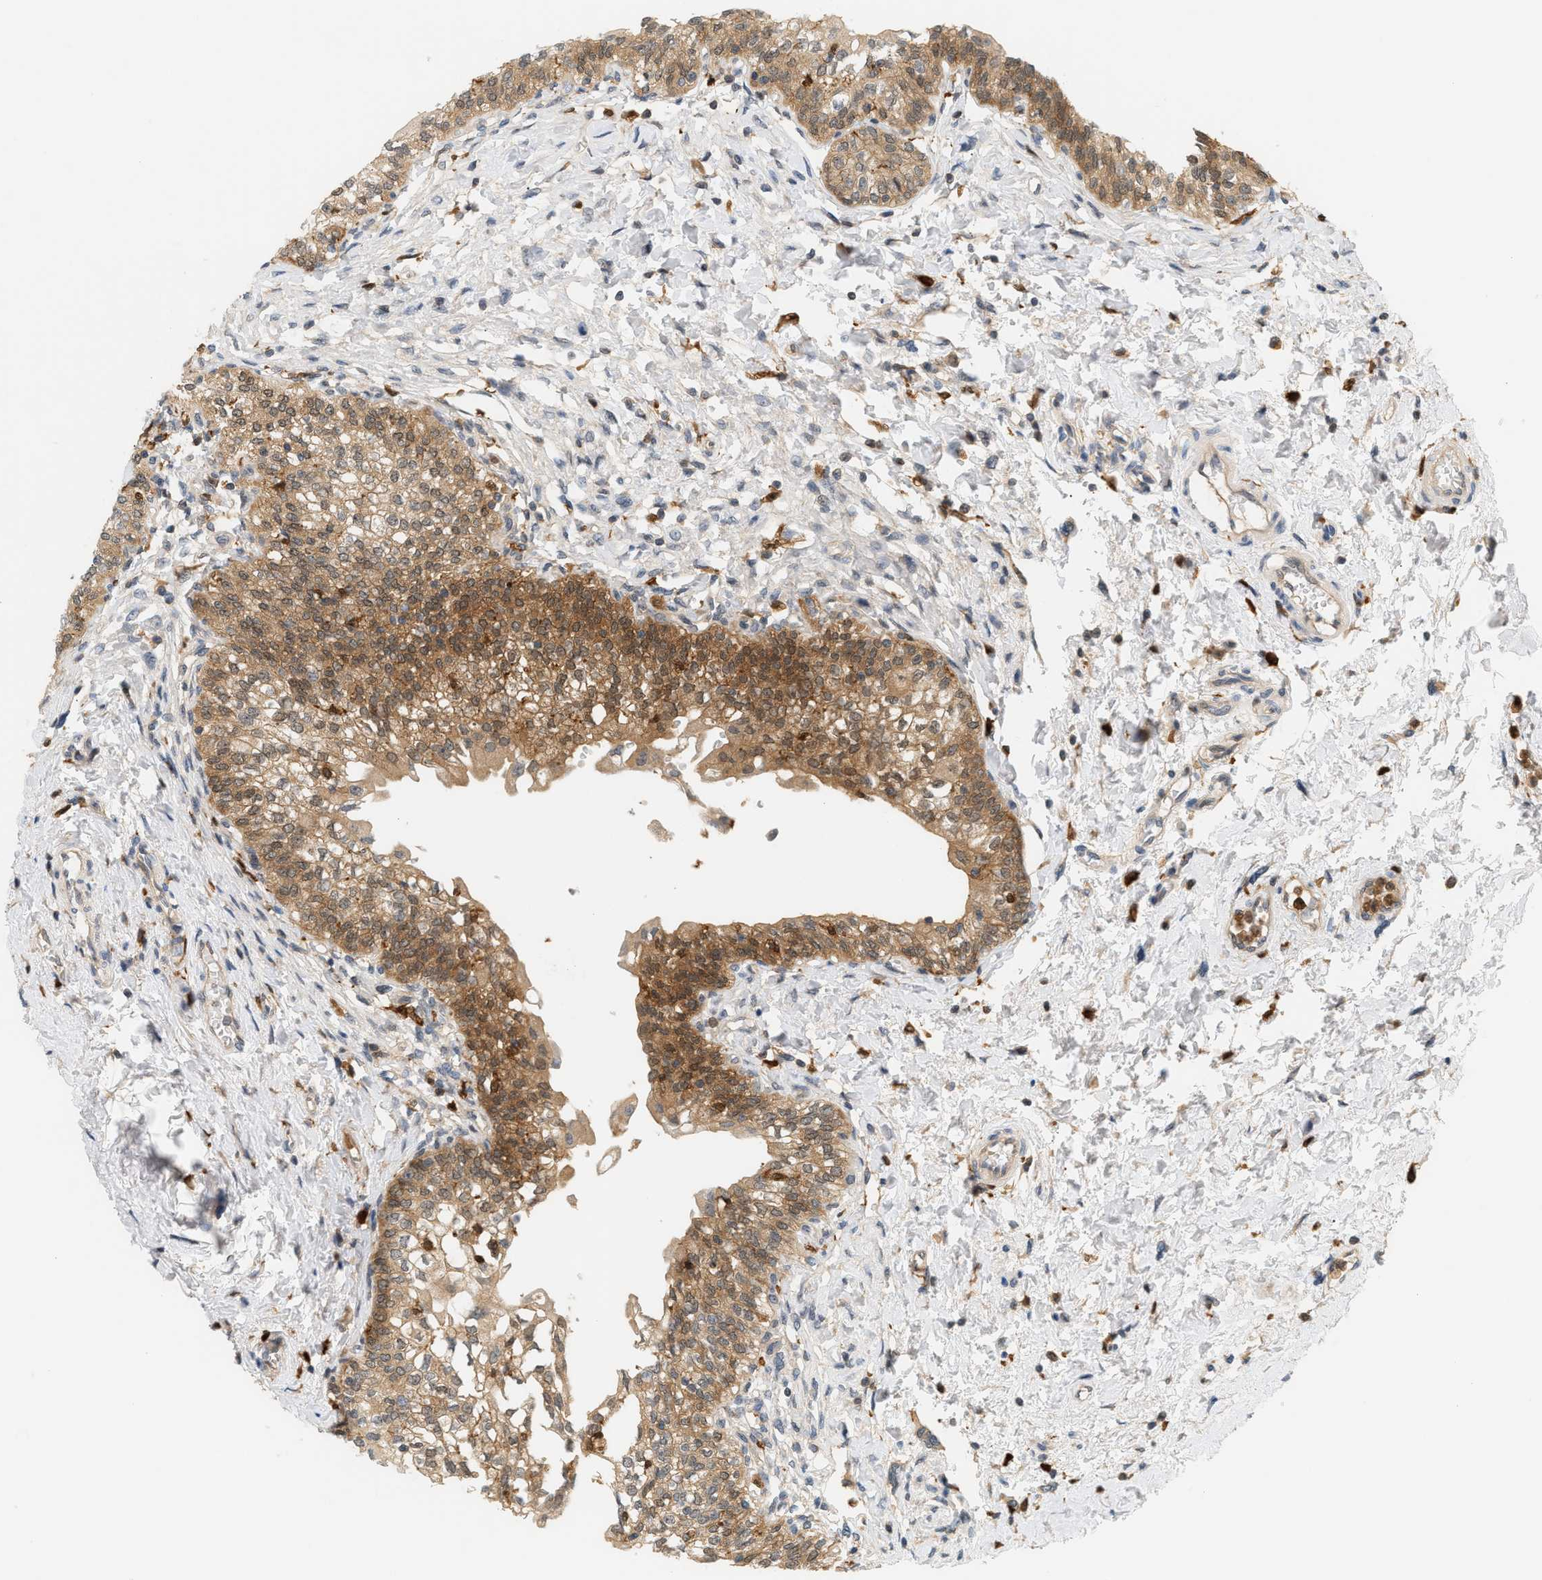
{"staining": {"intensity": "moderate", "quantity": ">75%", "location": "cytoplasmic/membranous"}, "tissue": "urinary bladder", "cell_type": "Urothelial cells", "image_type": "normal", "snomed": [{"axis": "morphology", "description": "Normal tissue, NOS"}, {"axis": "topography", "description": "Urinary bladder"}], "caption": "Immunohistochemistry (DAB (3,3'-diaminobenzidine)) staining of unremarkable urinary bladder reveals moderate cytoplasmic/membranous protein staining in about >75% of urothelial cells.", "gene": "PYCARD", "patient": {"sex": "male", "age": 55}}